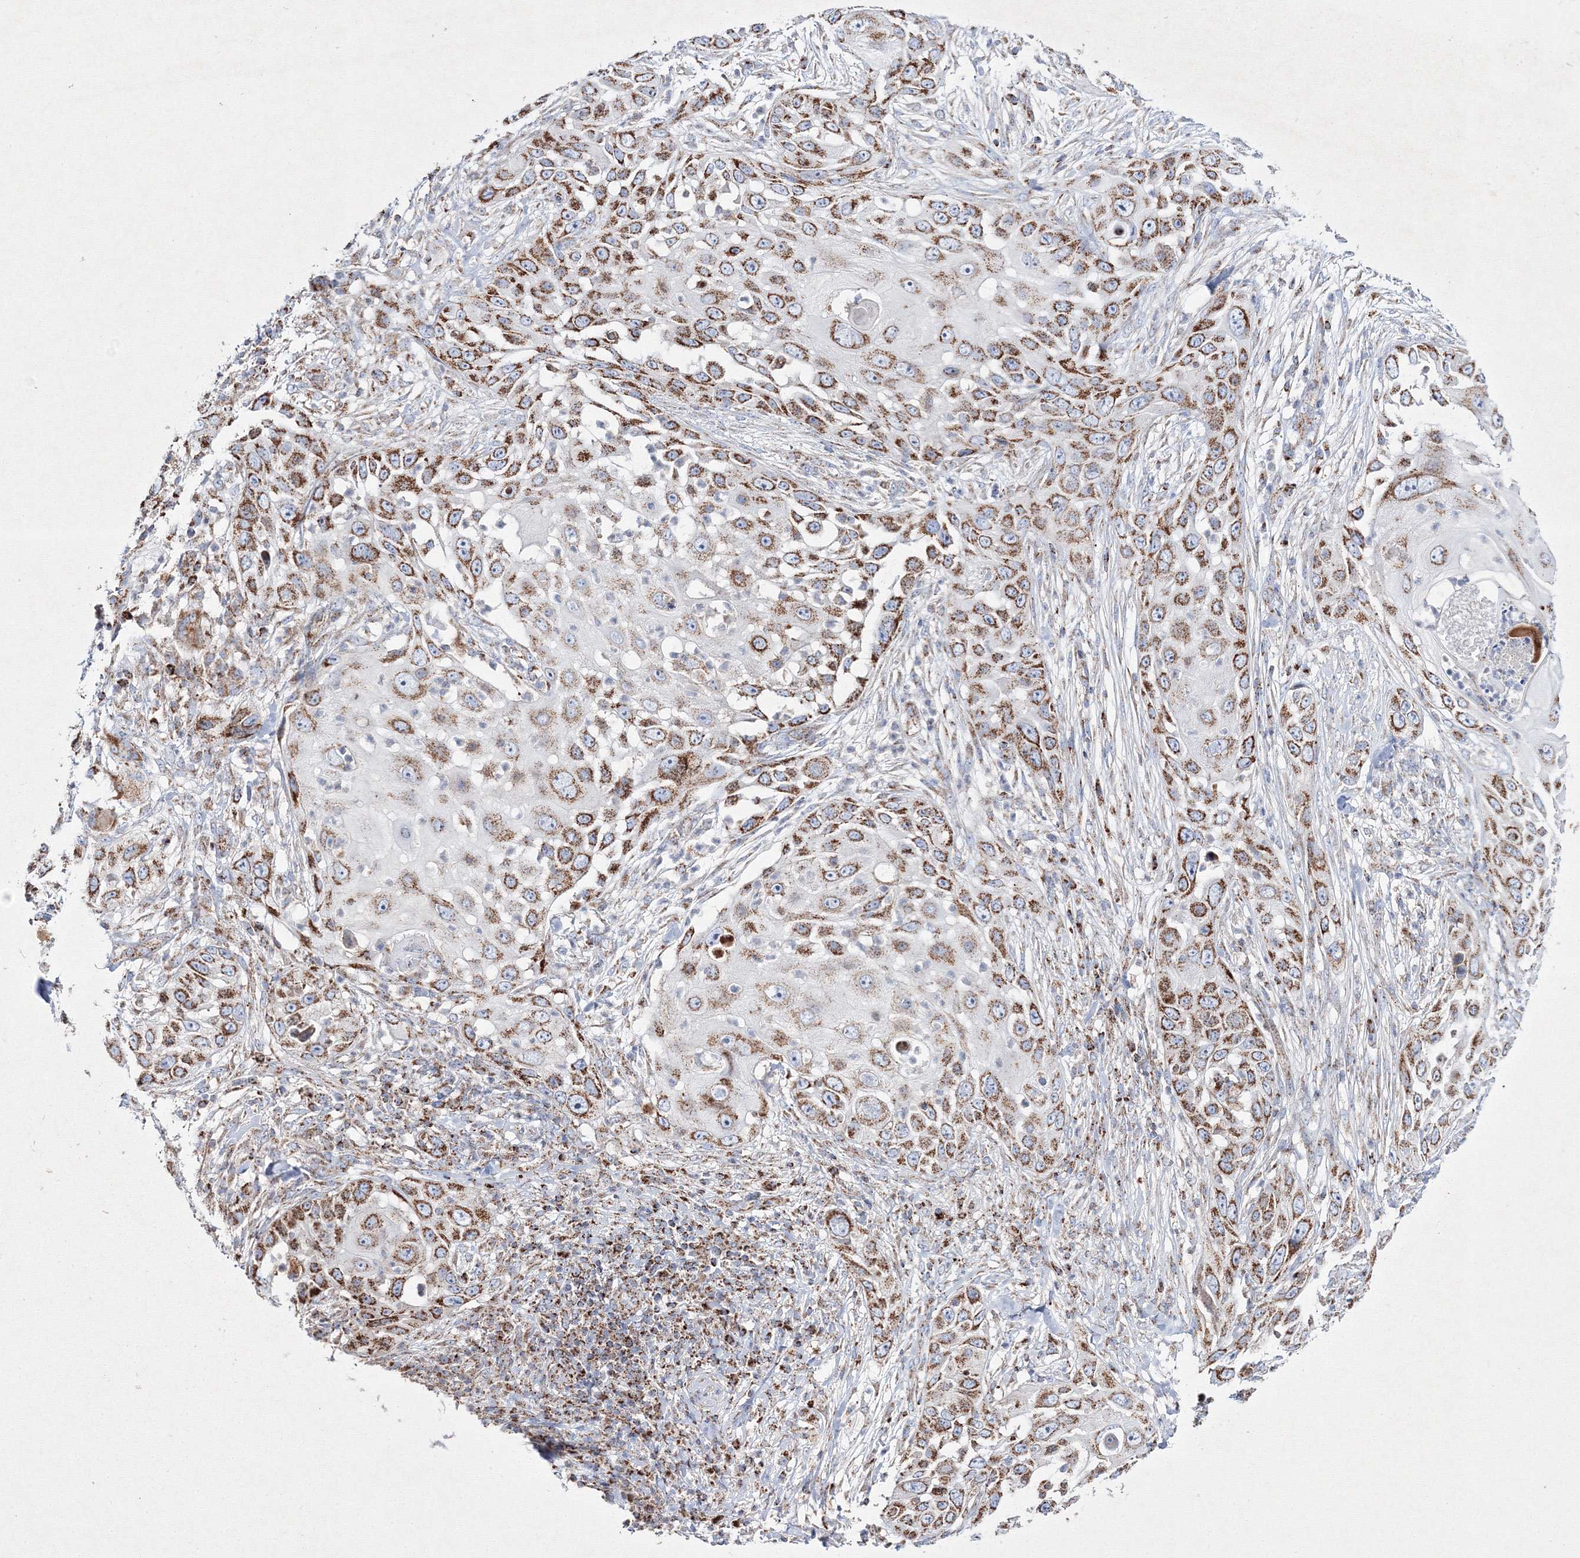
{"staining": {"intensity": "moderate", "quantity": ">75%", "location": "cytoplasmic/membranous"}, "tissue": "skin cancer", "cell_type": "Tumor cells", "image_type": "cancer", "snomed": [{"axis": "morphology", "description": "Squamous cell carcinoma, NOS"}, {"axis": "topography", "description": "Skin"}], "caption": "Approximately >75% of tumor cells in squamous cell carcinoma (skin) display moderate cytoplasmic/membranous protein positivity as visualized by brown immunohistochemical staining.", "gene": "IGSF9", "patient": {"sex": "female", "age": 44}}